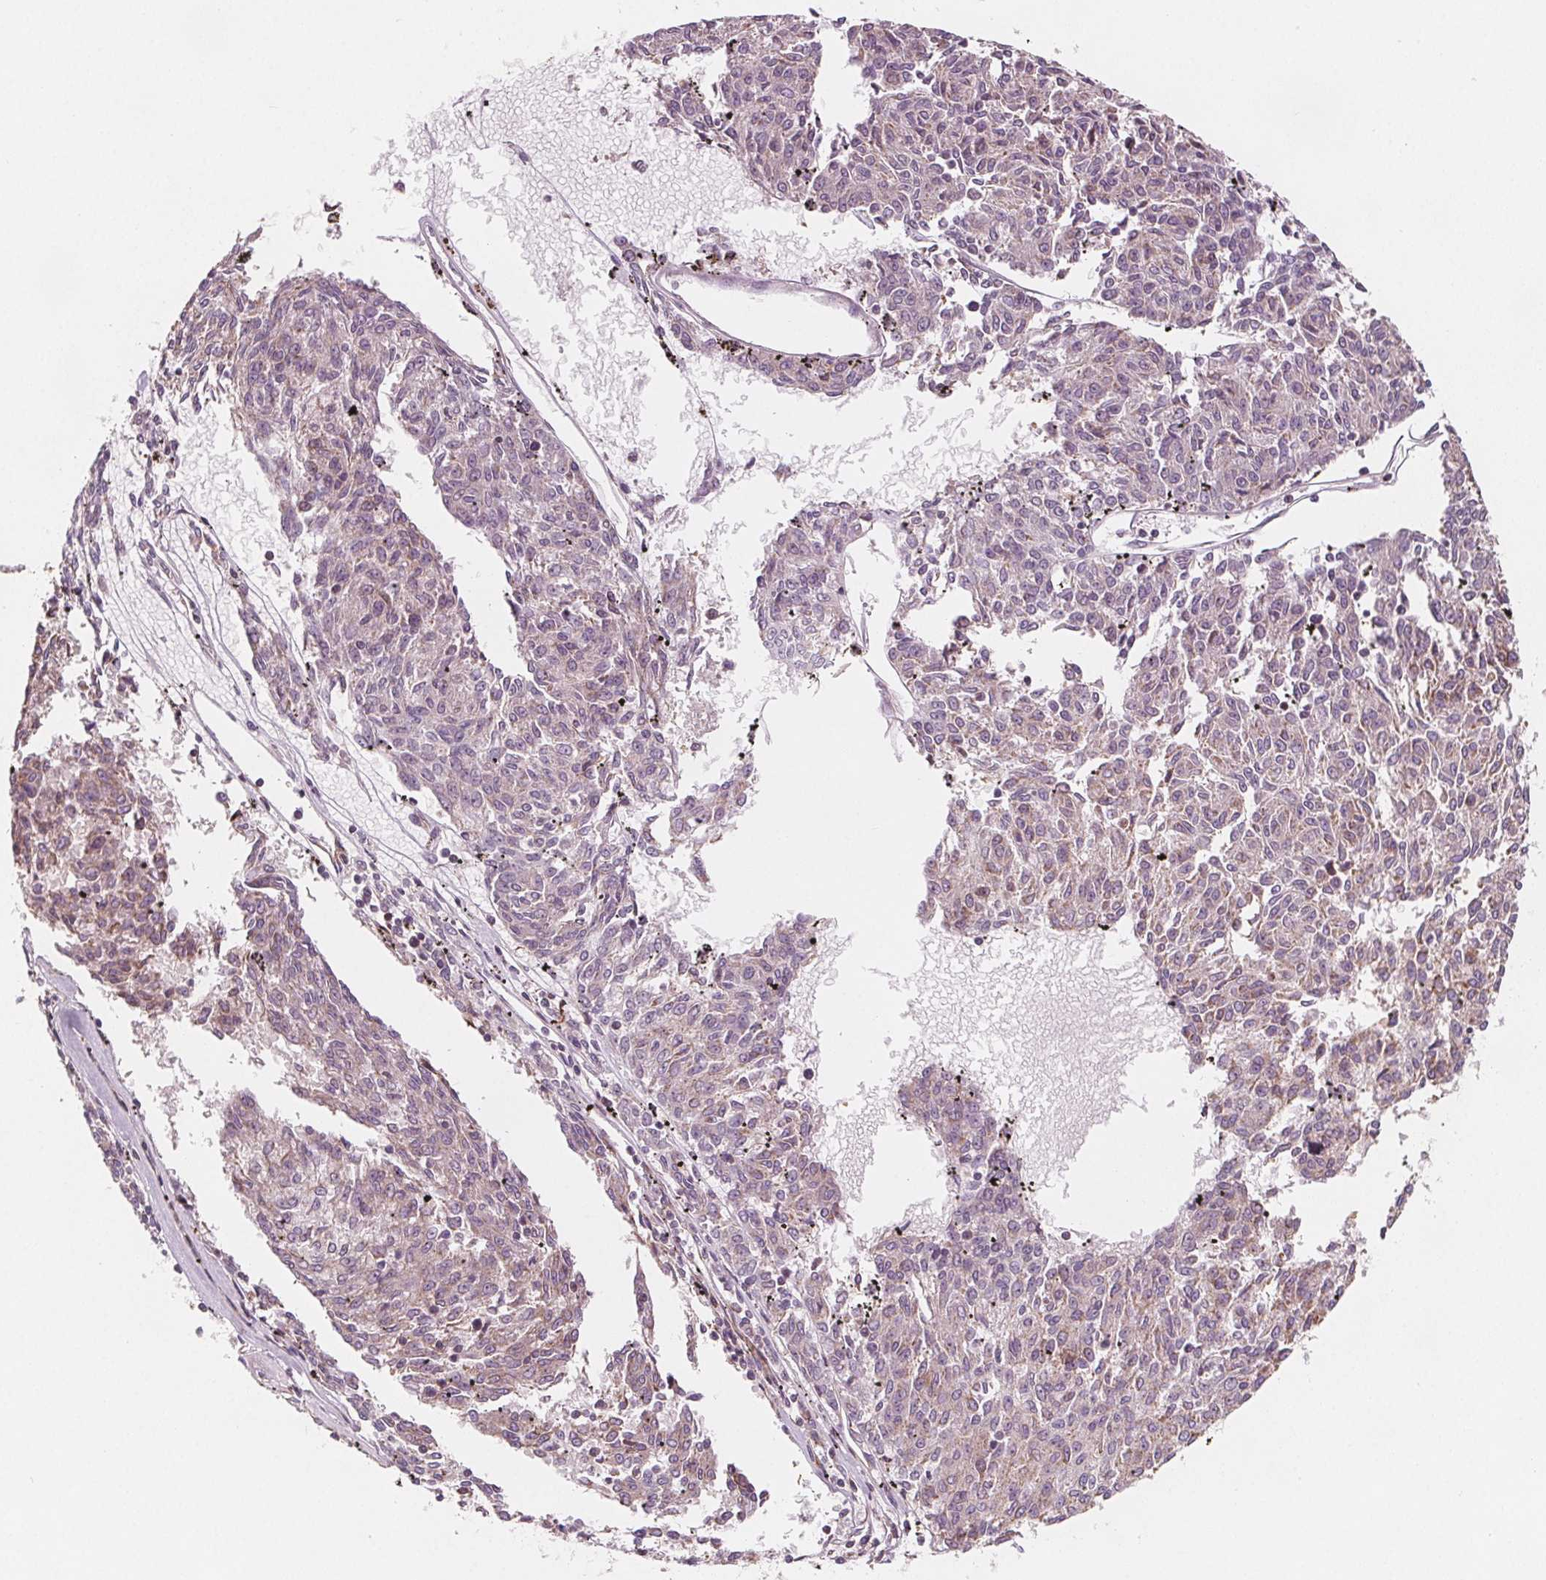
{"staining": {"intensity": "negative", "quantity": "none", "location": "none"}, "tissue": "melanoma", "cell_type": "Tumor cells", "image_type": "cancer", "snomed": [{"axis": "morphology", "description": "Malignant melanoma, NOS"}, {"axis": "topography", "description": "Skin"}], "caption": "Histopathology image shows no significant protein positivity in tumor cells of melanoma.", "gene": "ADAM33", "patient": {"sex": "female", "age": 72}}